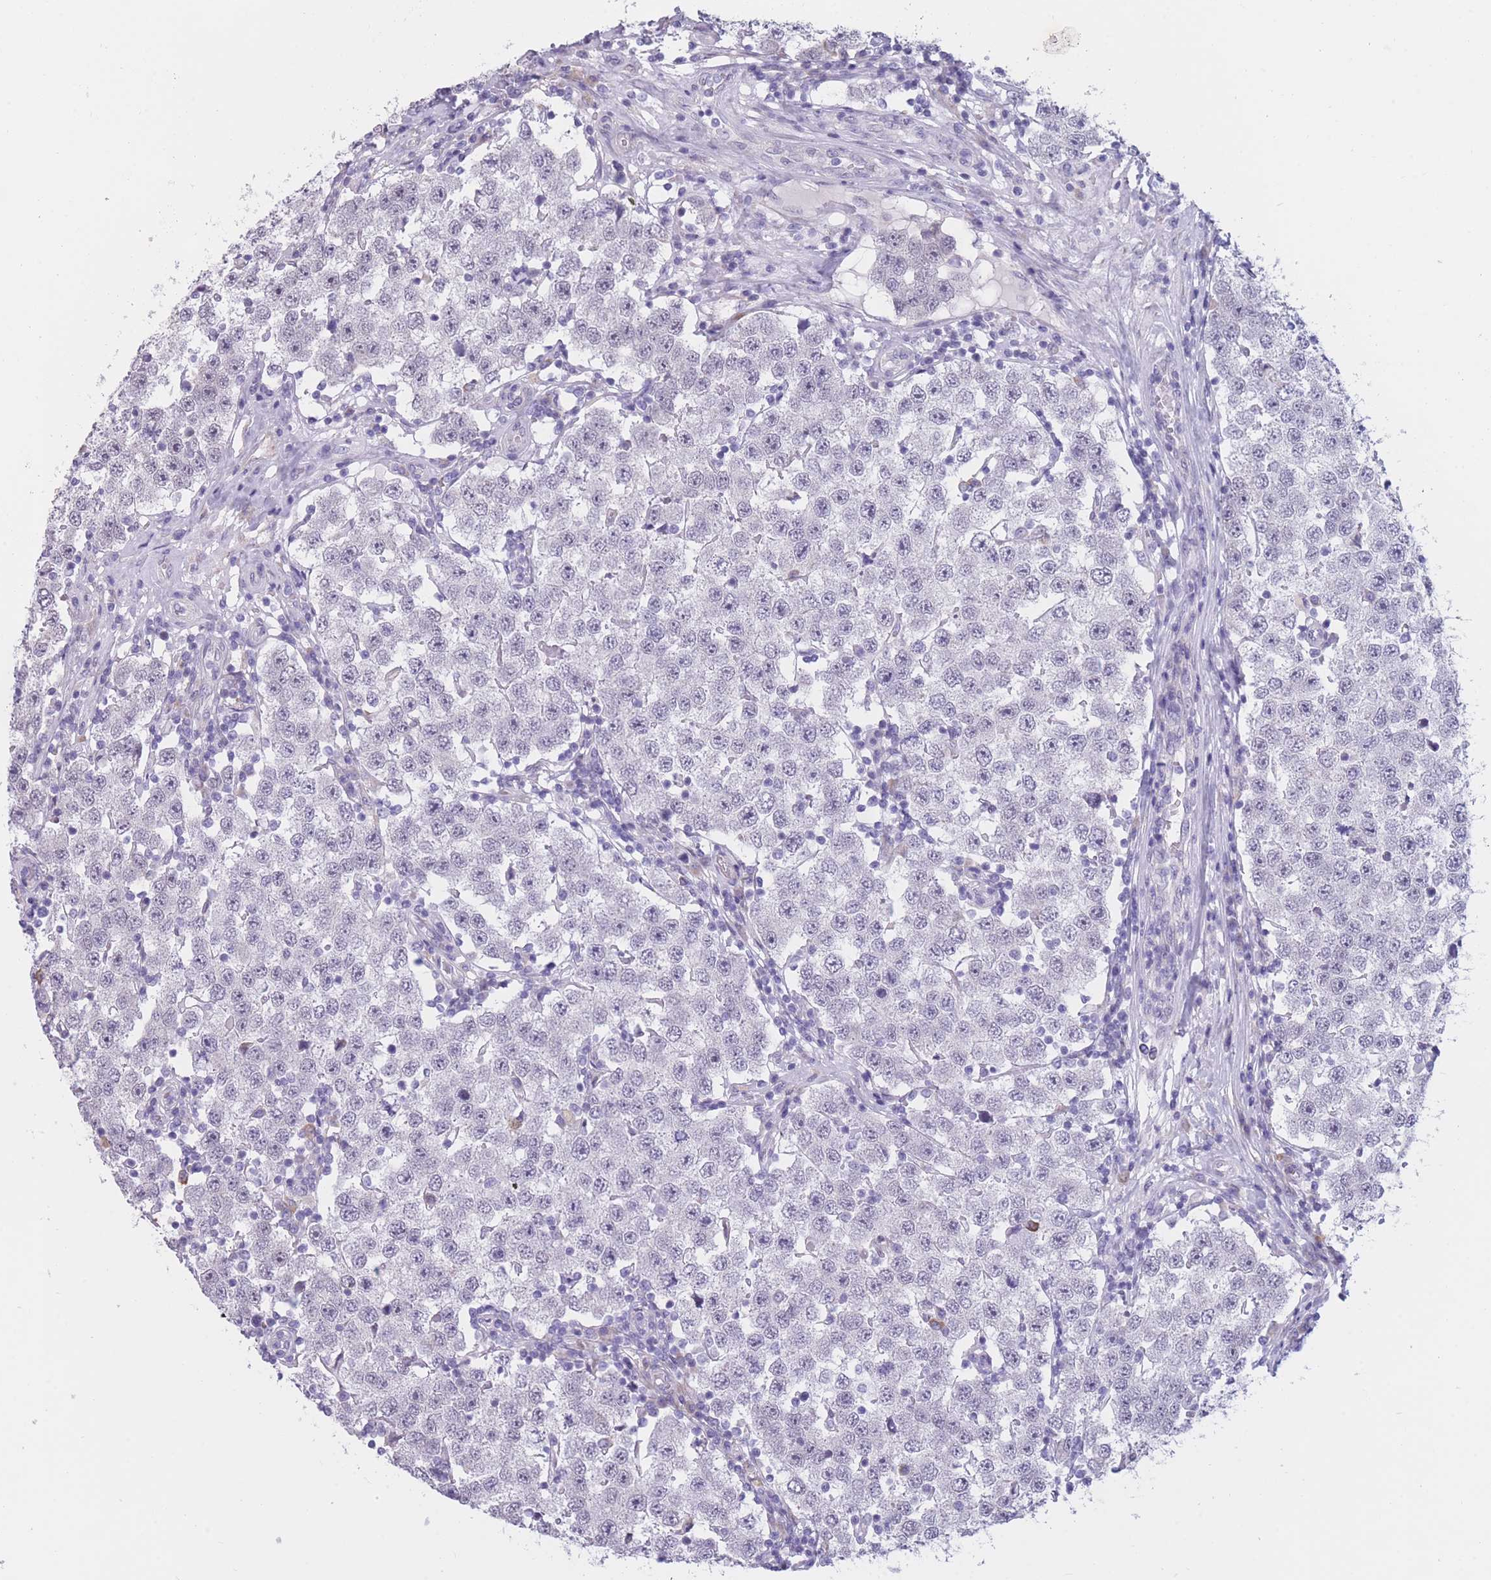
{"staining": {"intensity": "negative", "quantity": "none", "location": "none"}, "tissue": "testis cancer", "cell_type": "Tumor cells", "image_type": "cancer", "snomed": [{"axis": "morphology", "description": "Seminoma, NOS"}, {"axis": "topography", "description": "Testis"}], "caption": "Tumor cells show no significant protein staining in testis seminoma.", "gene": "COL27A1", "patient": {"sex": "male", "age": 34}}